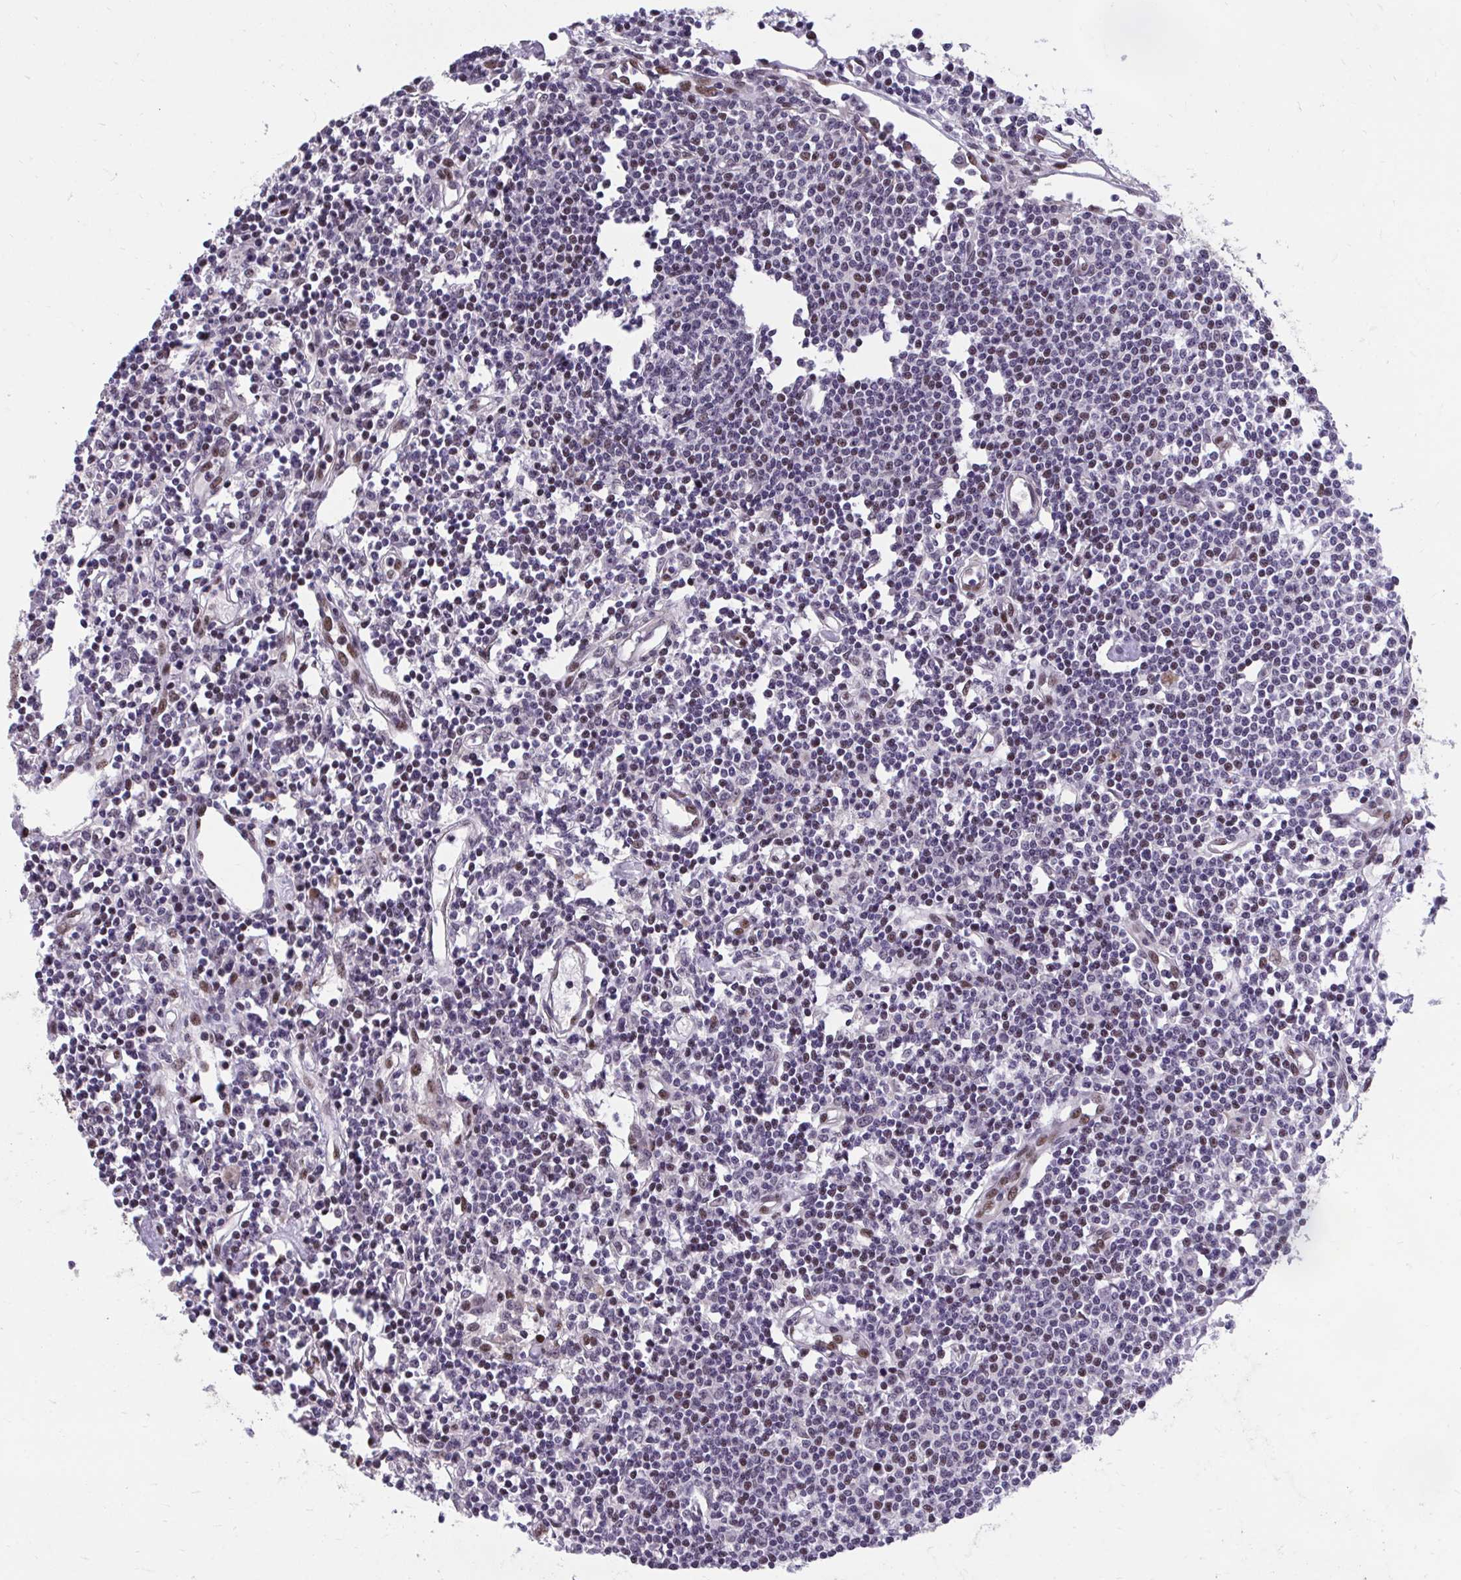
{"staining": {"intensity": "strong", "quantity": "25%-75%", "location": "nuclear"}, "tissue": "lymph node", "cell_type": "Non-germinal center cells", "image_type": "normal", "snomed": [{"axis": "morphology", "description": "Normal tissue, NOS"}, {"axis": "topography", "description": "Lymph node"}], "caption": "Protein staining shows strong nuclear positivity in approximately 25%-75% of non-germinal center cells in unremarkable lymph node.", "gene": "HOXA4", "patient": {"sex": "female", "age": 78}}